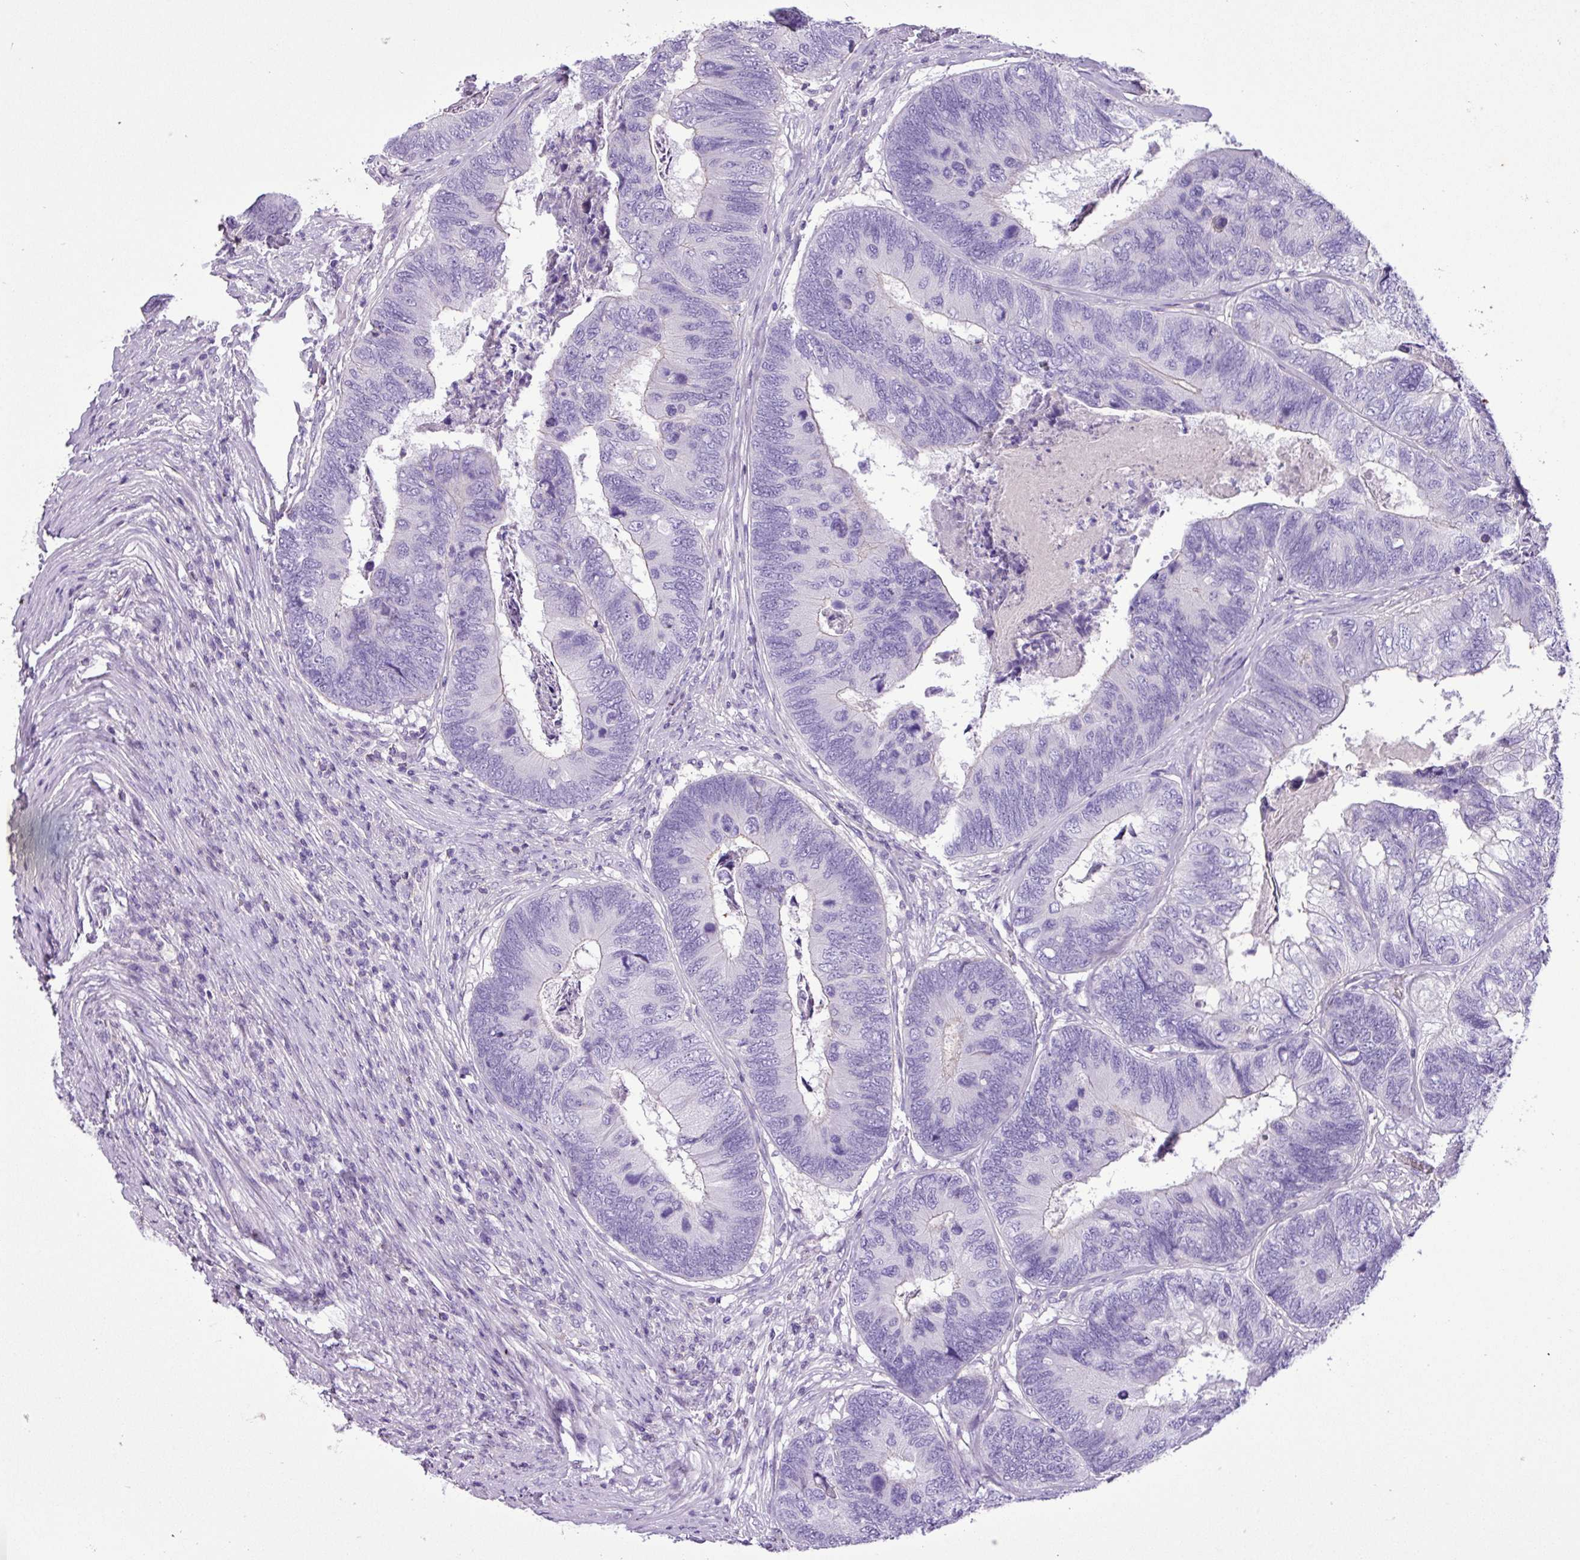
{"staining": {"intensity": "negative", "quantity": "none", "location": "none"}, "tissue": "colorectal cancer", "cell_type": "Tumor cells", "image_type": "cancer", "snomed": [{"axis": "morphology", "description": "Adenocarcinoma, NOS"}, {"axis": "topography", "description": "Colon"}], "caption": "An immunohistochemistry histopathology image of colorectal cancer is shown. There is no staining in tumor cells of colorectal cancer.", "gene": "ZNF334", "patient": {"sex": "female", "age": 67}}